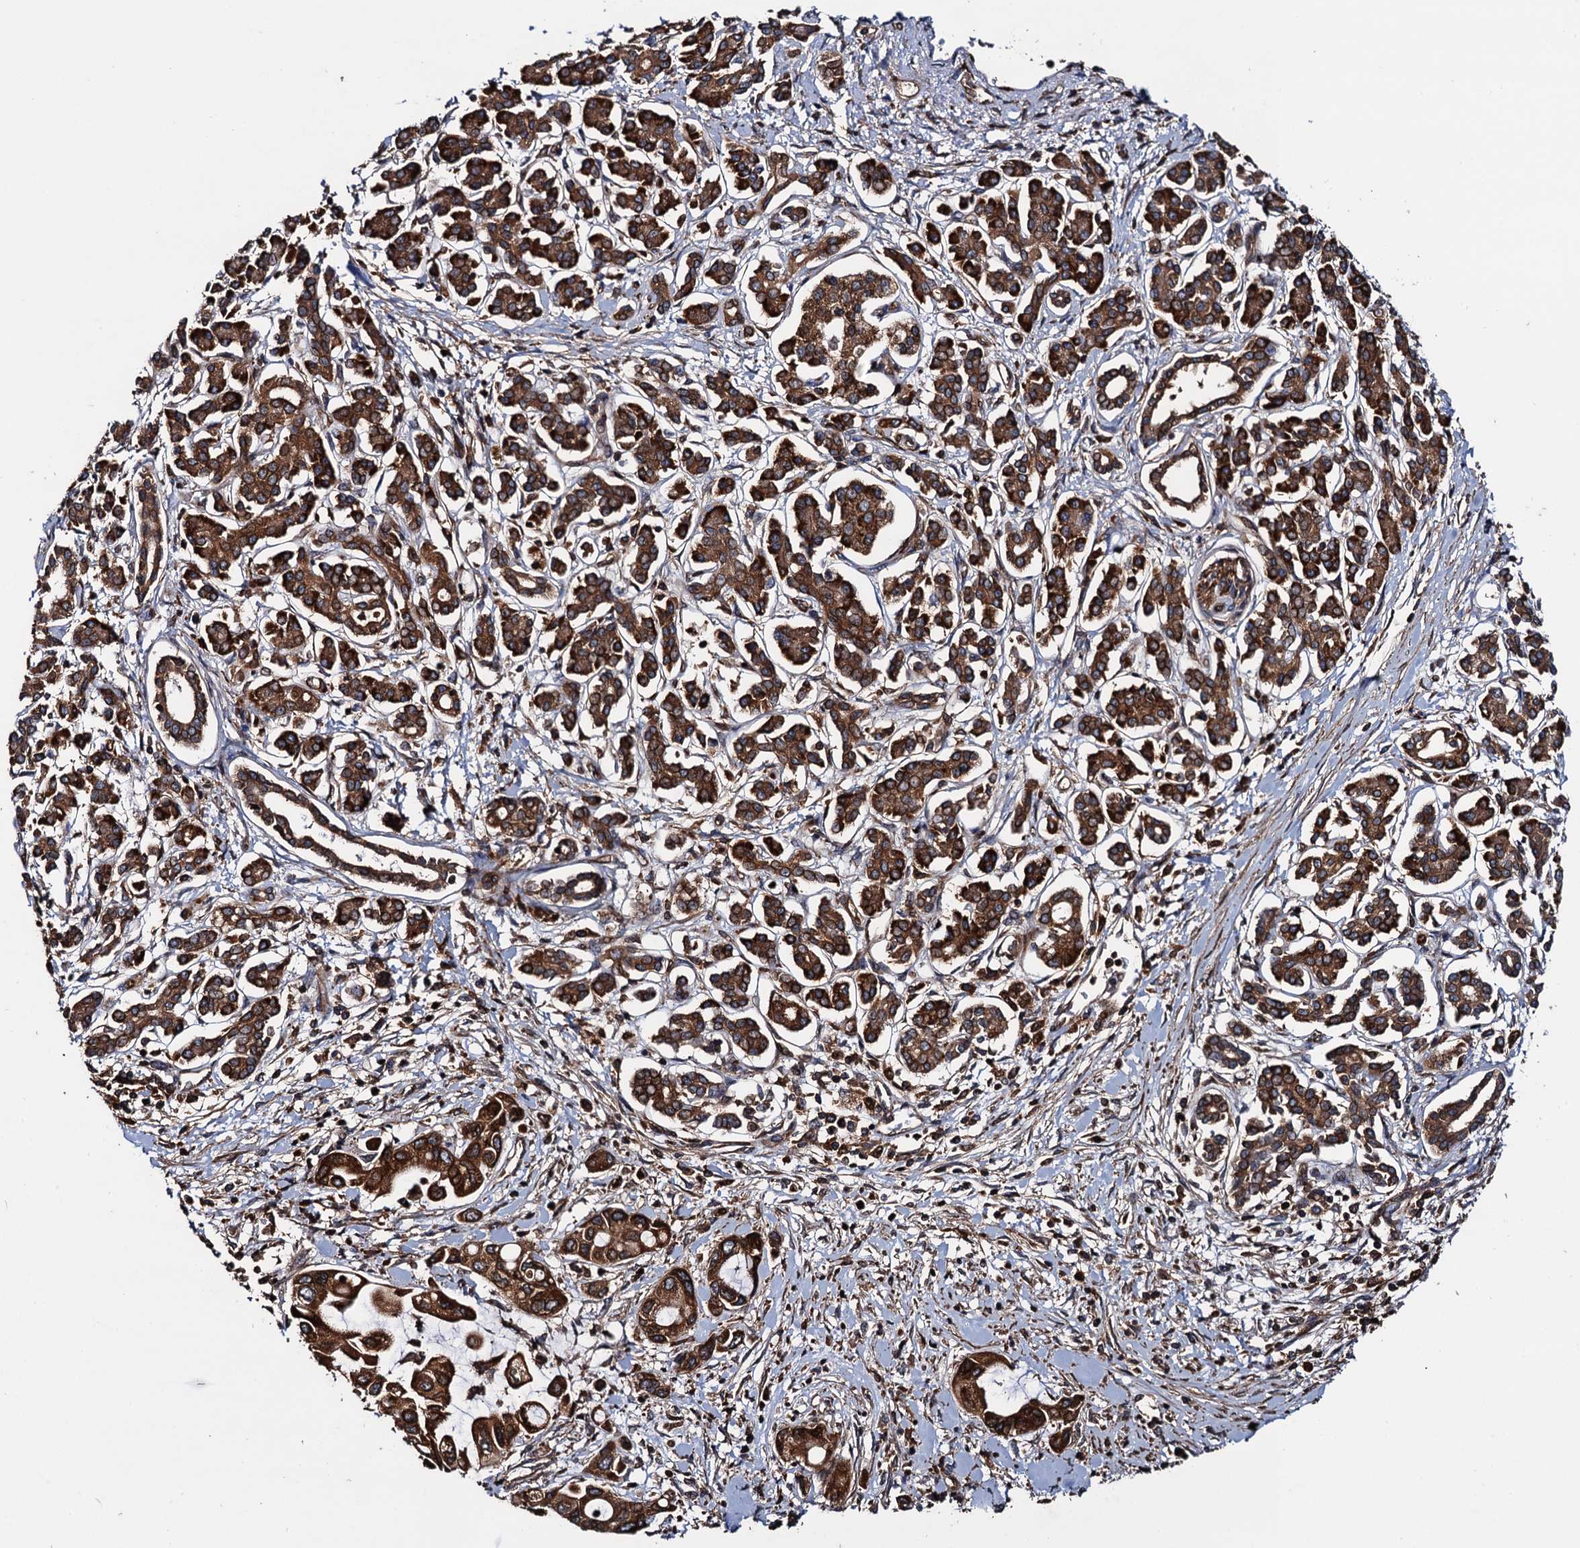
{"staining": {"intensity": "strong", "quantity": ">75%", "location": "cytoplasmic/membranous"}, "tissue": "pancreatic cancer", "cell_type": "Tumor cells", "image_type": "cancer", "snomed": [{"axis": "morphology", "description": "Adenocarcinoma, NOS"}, {"axis": "topography", "description": "Pancreas"}], "caption": "This is a photomicrograph of immunohistochemistry (IHC) staining of pancreatic cancer, which shows strong expression in the cytoplasmic/membranous of tumor cells.", "gene": "BORA", "patient": {"sex": "female", "age": 50}}